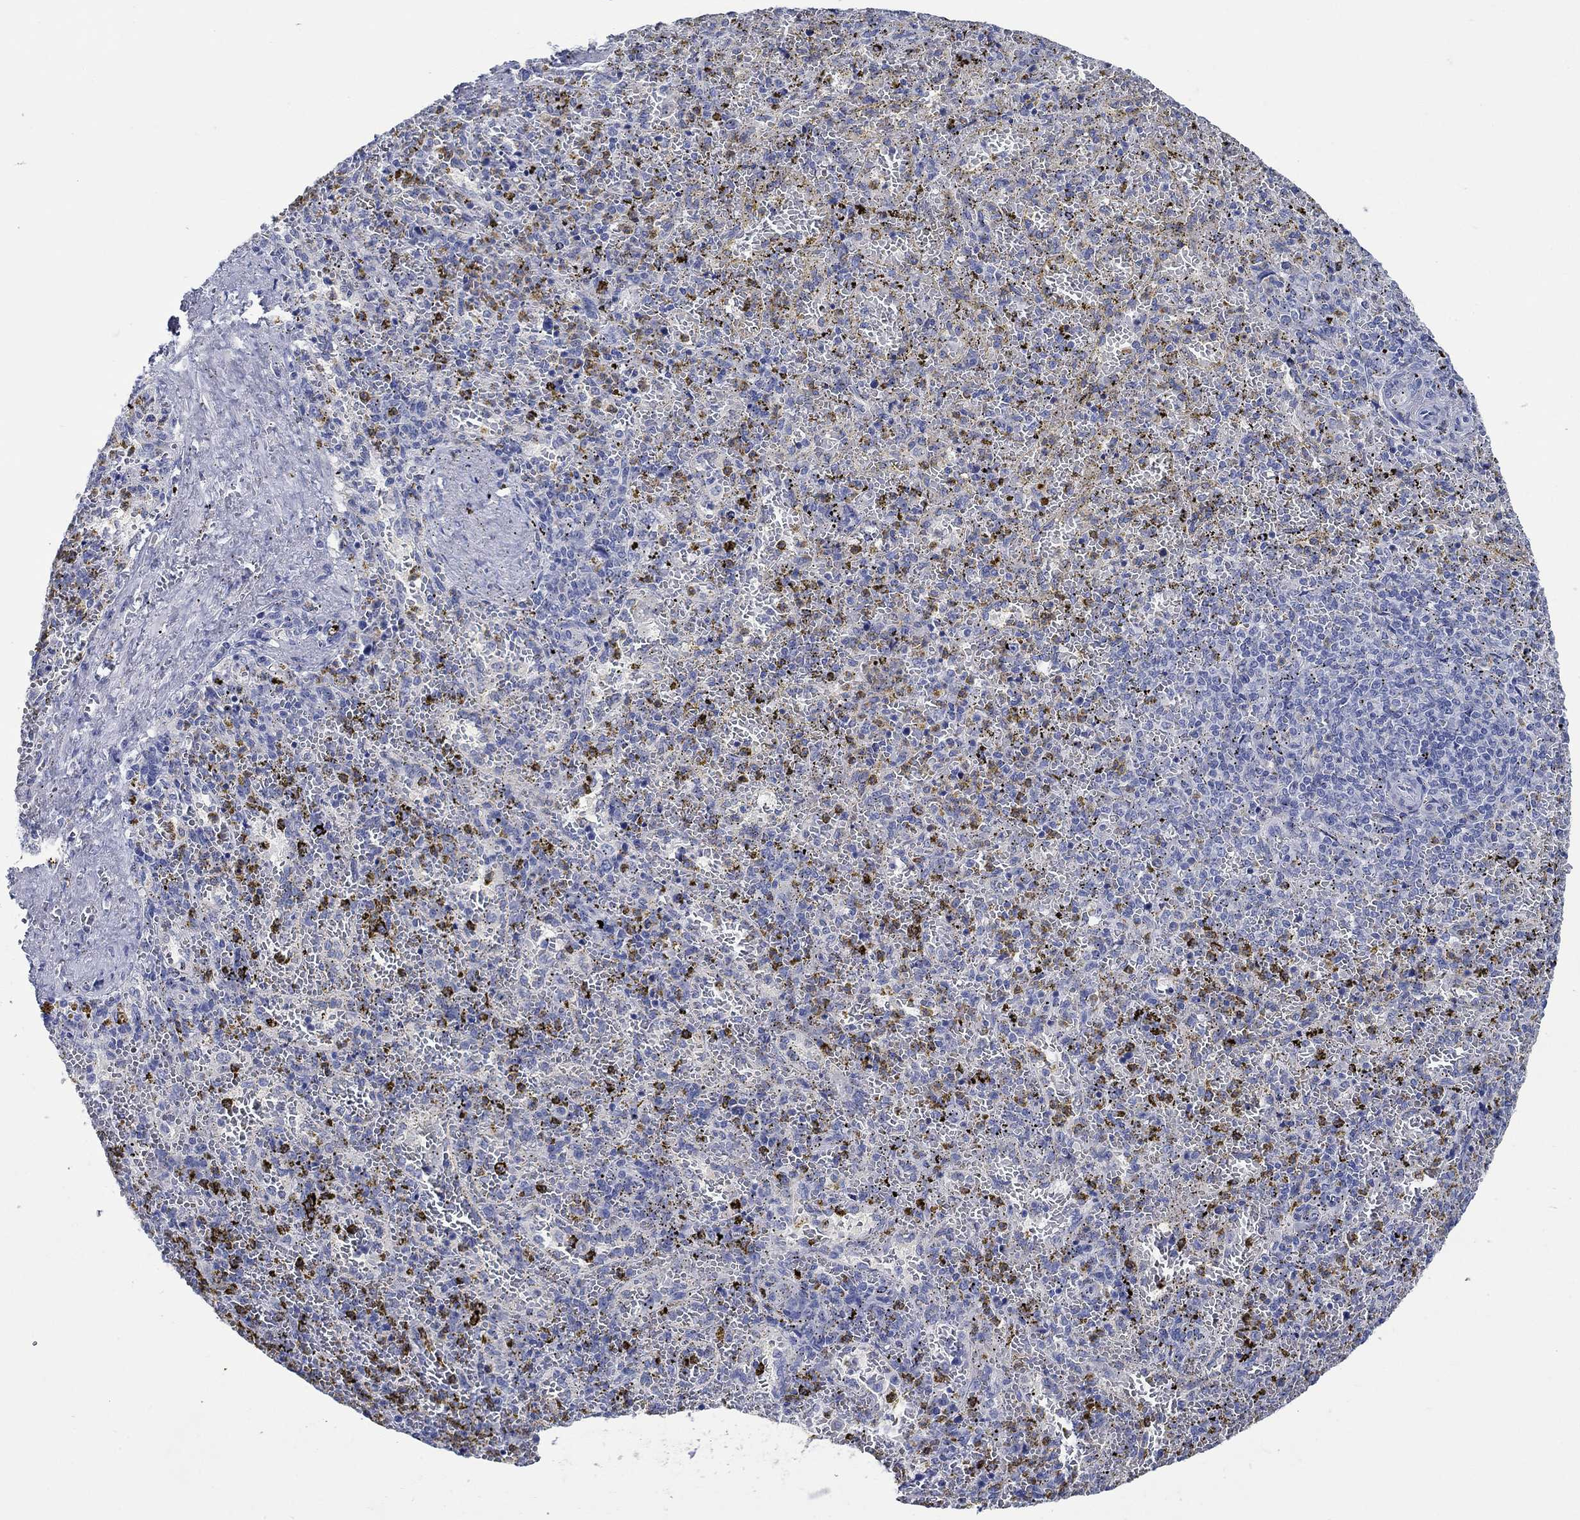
{"staining": {"intensity": "negative", "quantity": "none", "location": "none"}, "tissue": "spleen", "cell_type": "Cells in red pulp", "image_type": "normal", "snomed": [{"axis": "morphology", "description": "Normal tissue, NOS"}, {"axis": "topography", "description": "Spleen"}], "caption": "This is a photomicrograph of immunohistochemistry staining of normal spleen, which shows no positivity in cells in red pulp. (DAB (3,3'-diaminobenzidine) IHC, high magnification).", "gene": "ENSG00000251537", "patient": {"sex": "female", "age": 50}}